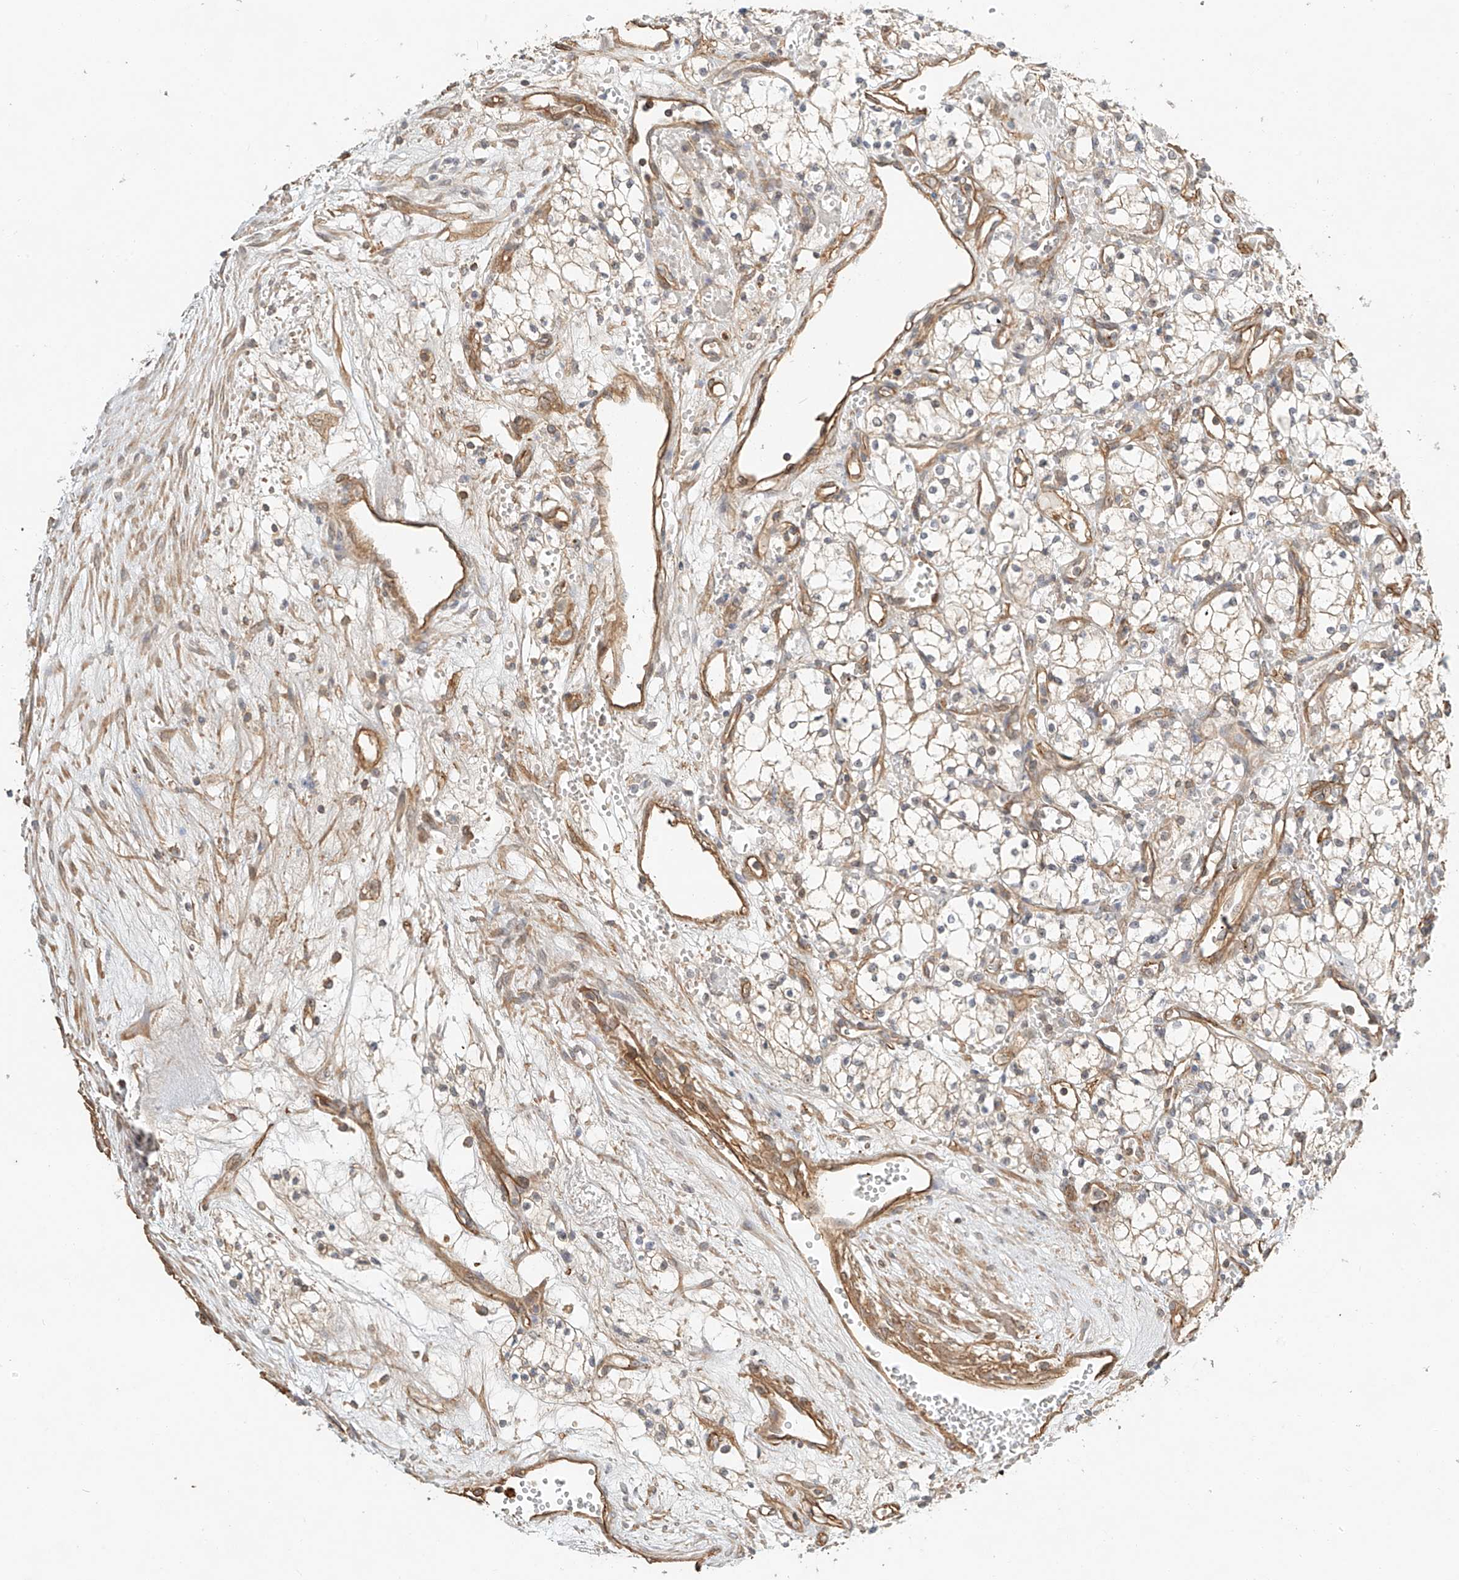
{"staining": {"intensity": "negative", "quantity": "none", "location": "none"}, "tissue": "renal cancer", "cell_type": "Tumor cells", "image_type": "cancer", "snomed": [{"axis": "morphology", "description": "Adenocarcinoma, NOS"}, {"axis": "topography", "description": "Kidney"}], "caption": "Tumor cells are negative for protein expression in human renal adenocarcinoma.", "gene": "CSMD3", "patient": {"sex": "male", "age": 59}}